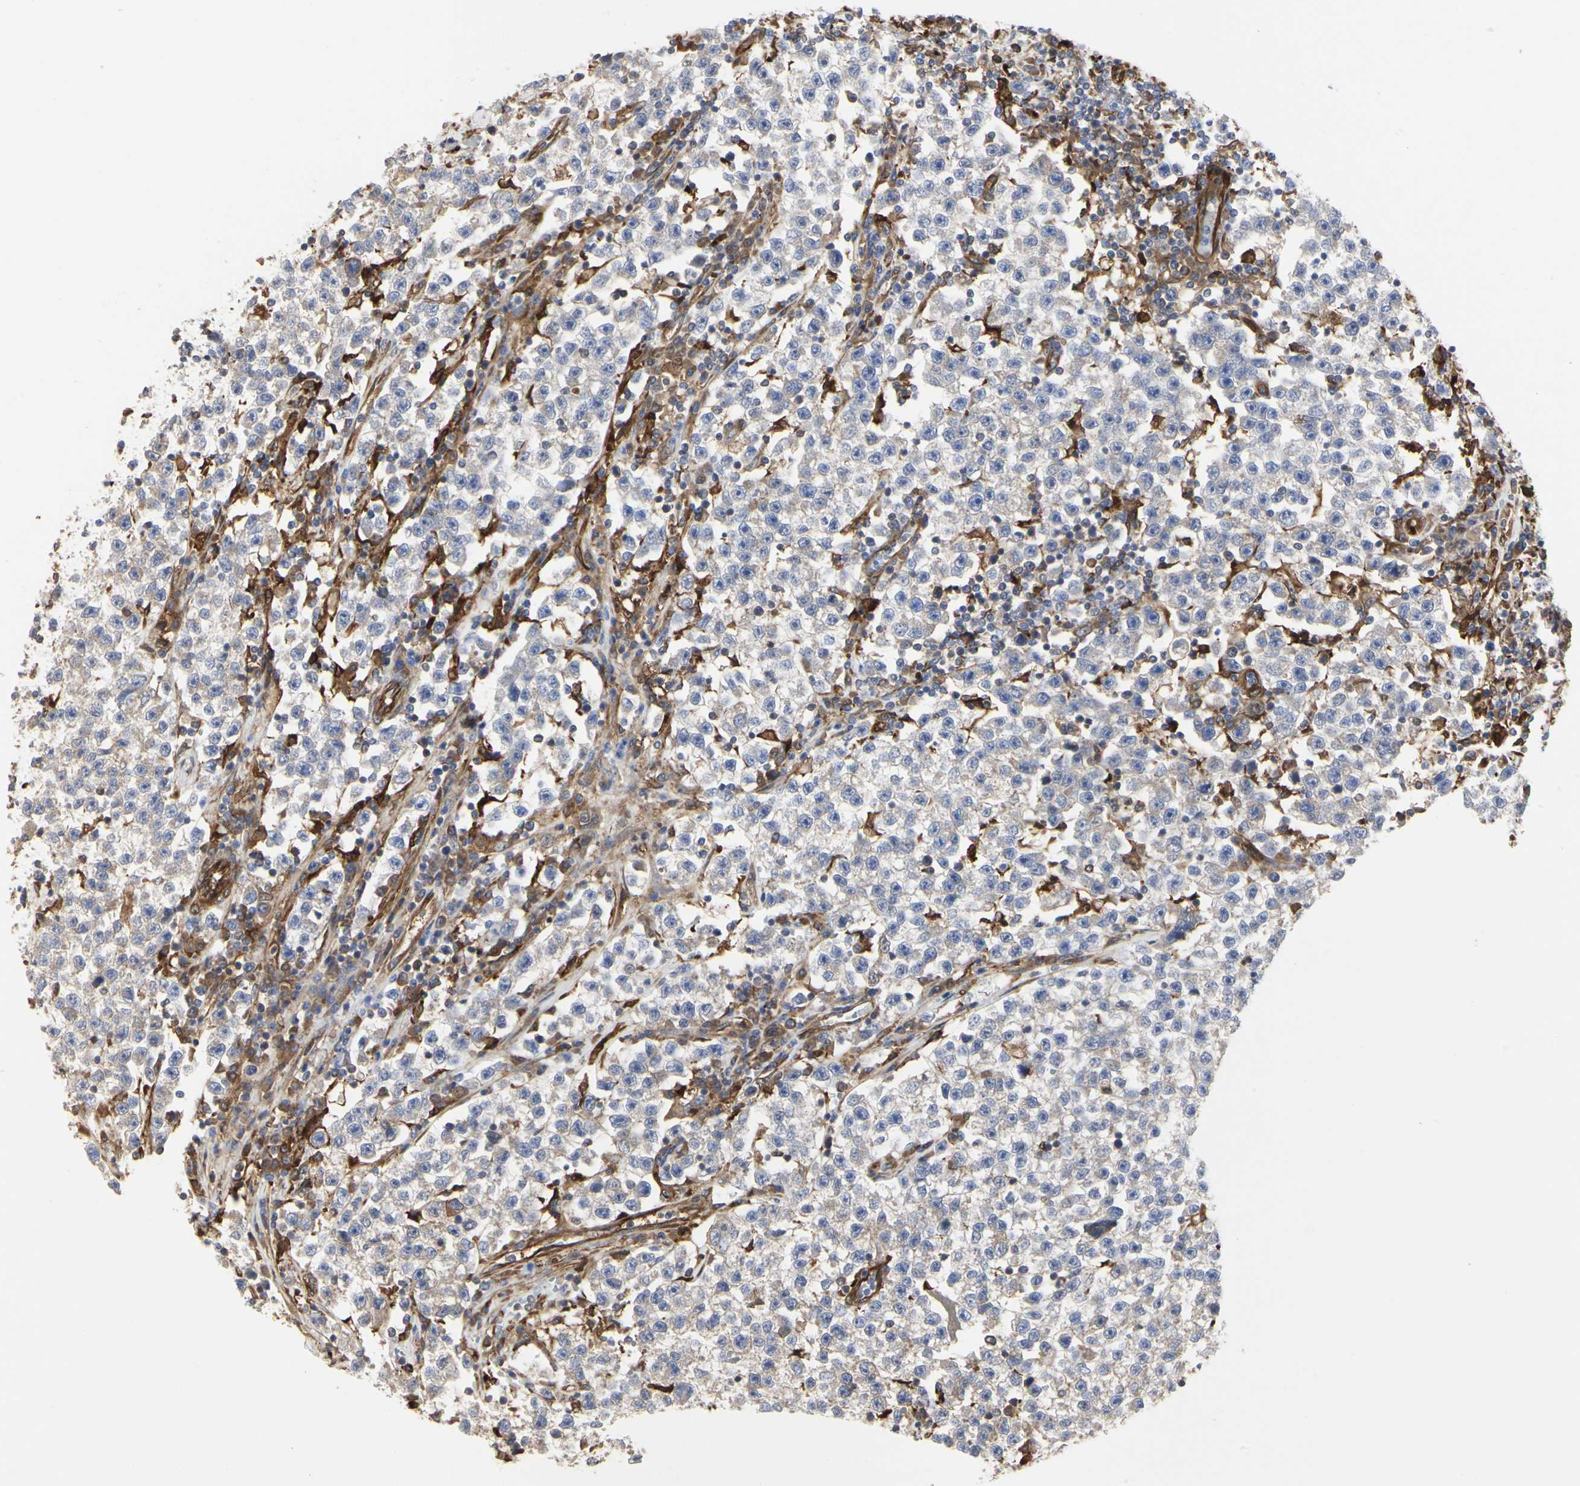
{"staining": {"intensity": "weak", "quantity": ">75%", "location": "cytoplasmic/membranous"}, "tissue": "testis cancer", "cell_type": "Tumor cells", "image_type": "cancer", "snomed": [{"axis": "morphology", "description": "Seminoma, NOS"}, {"axis": "topography", "description": "Testis"}], "caption": "A brown stain labels weak cytoplasmic/membranous positivity of a protein in human testis cancer (seminoma) tumor cells.", "gene": "C3orf52", "patient": {"sex": "male", "age": 22}}